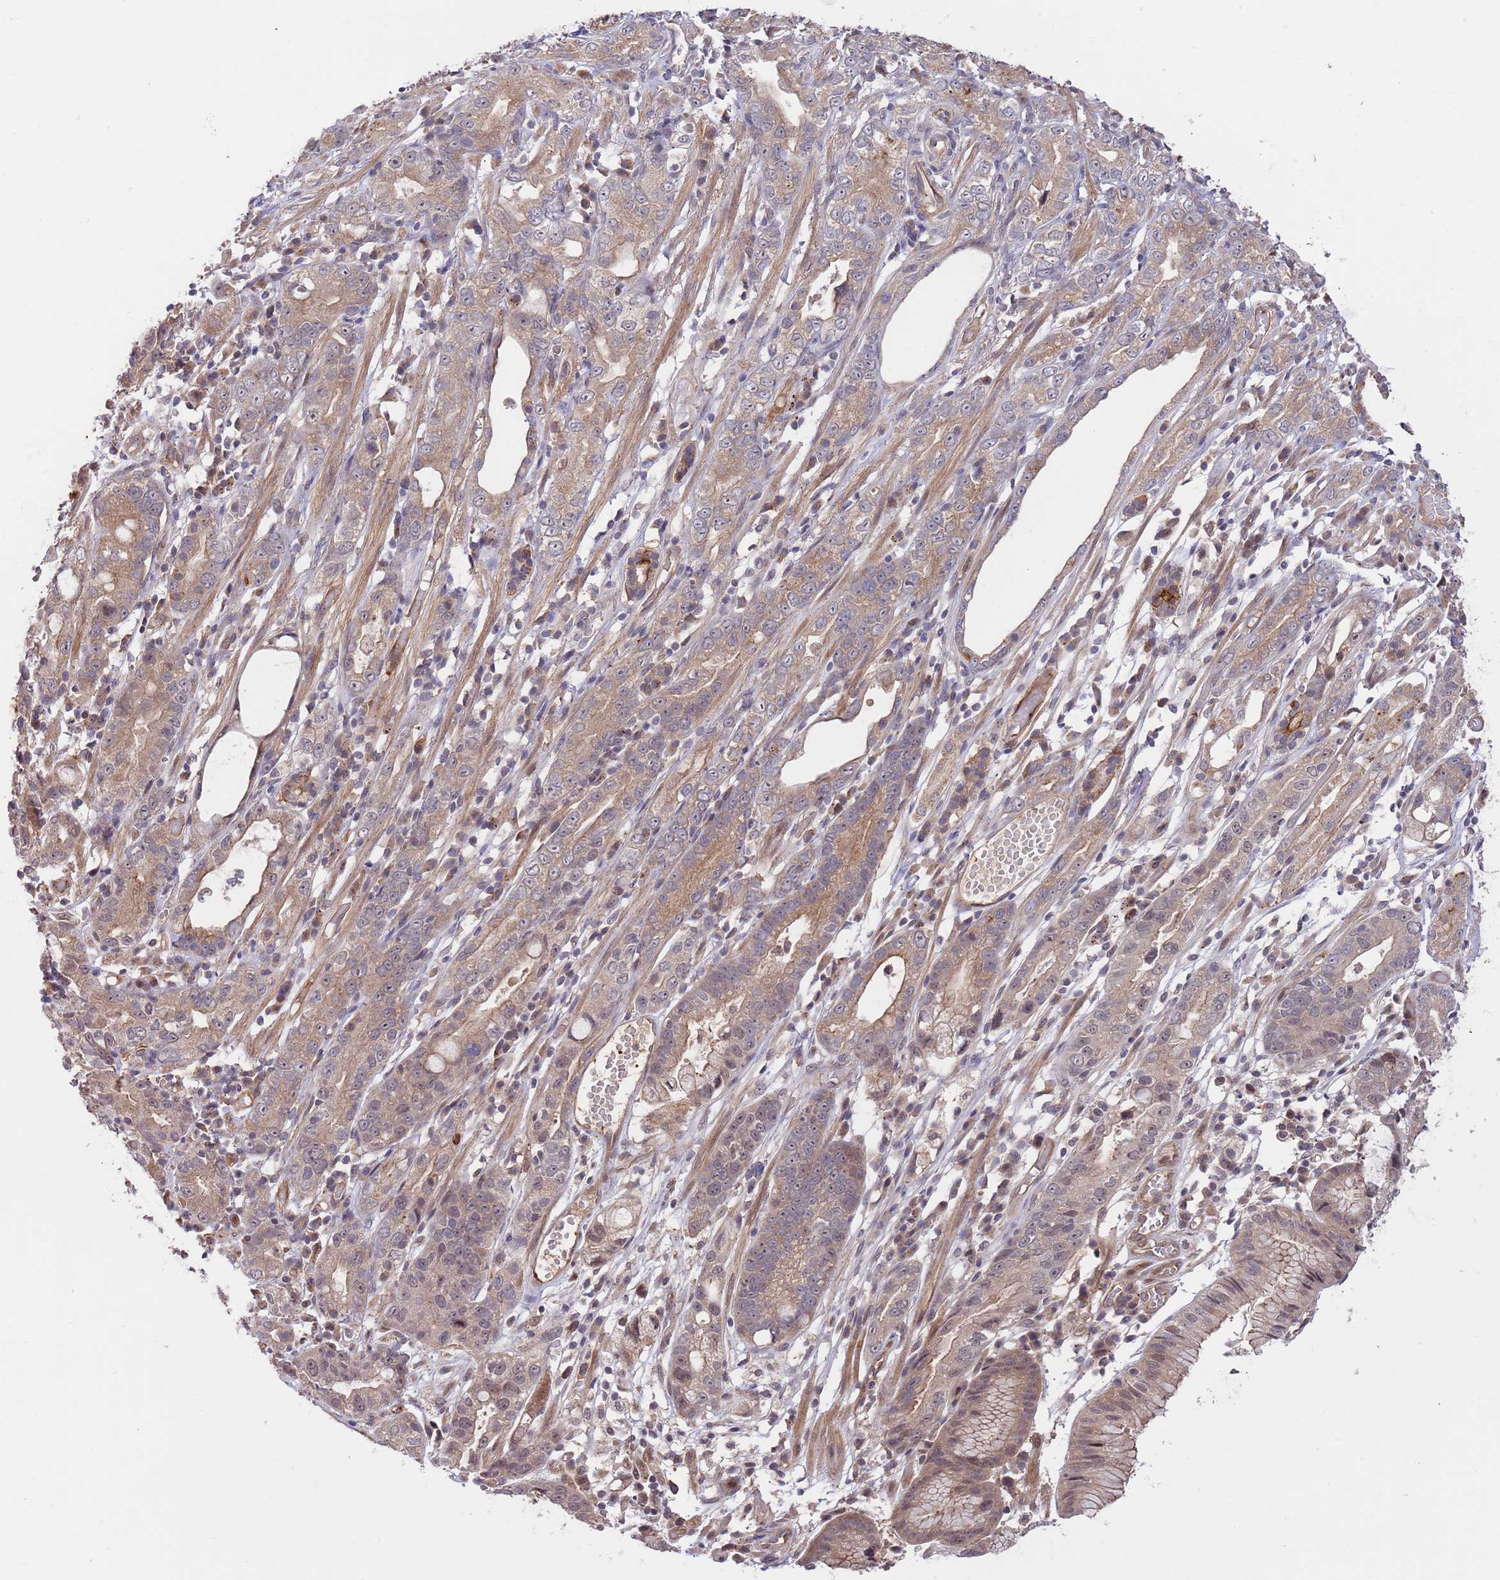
{"staining": {"intensity": "moderate", "quantity": "25%-75%", "location": "cytoplasmic/membranous,nuclear"}, "tissue": "stomach cancer", "cell_type": "Tumor cells", "image_type": "cancer", "snomed": [{"axis": "morphology", "description": "Adenocarcinoma, NOS"}, {"axis": "topography", "description": "Stomach"}], "caption": "Immunohistochemistry of human stomach cancer (adenocarcinoma) displays medium levels of moderate cytoplasmic/membranous and nuclear staining in approximately 25%-75% of tumor cells.", "gene": "PRR16", "patient": {"sex": "male", "age": 55}}